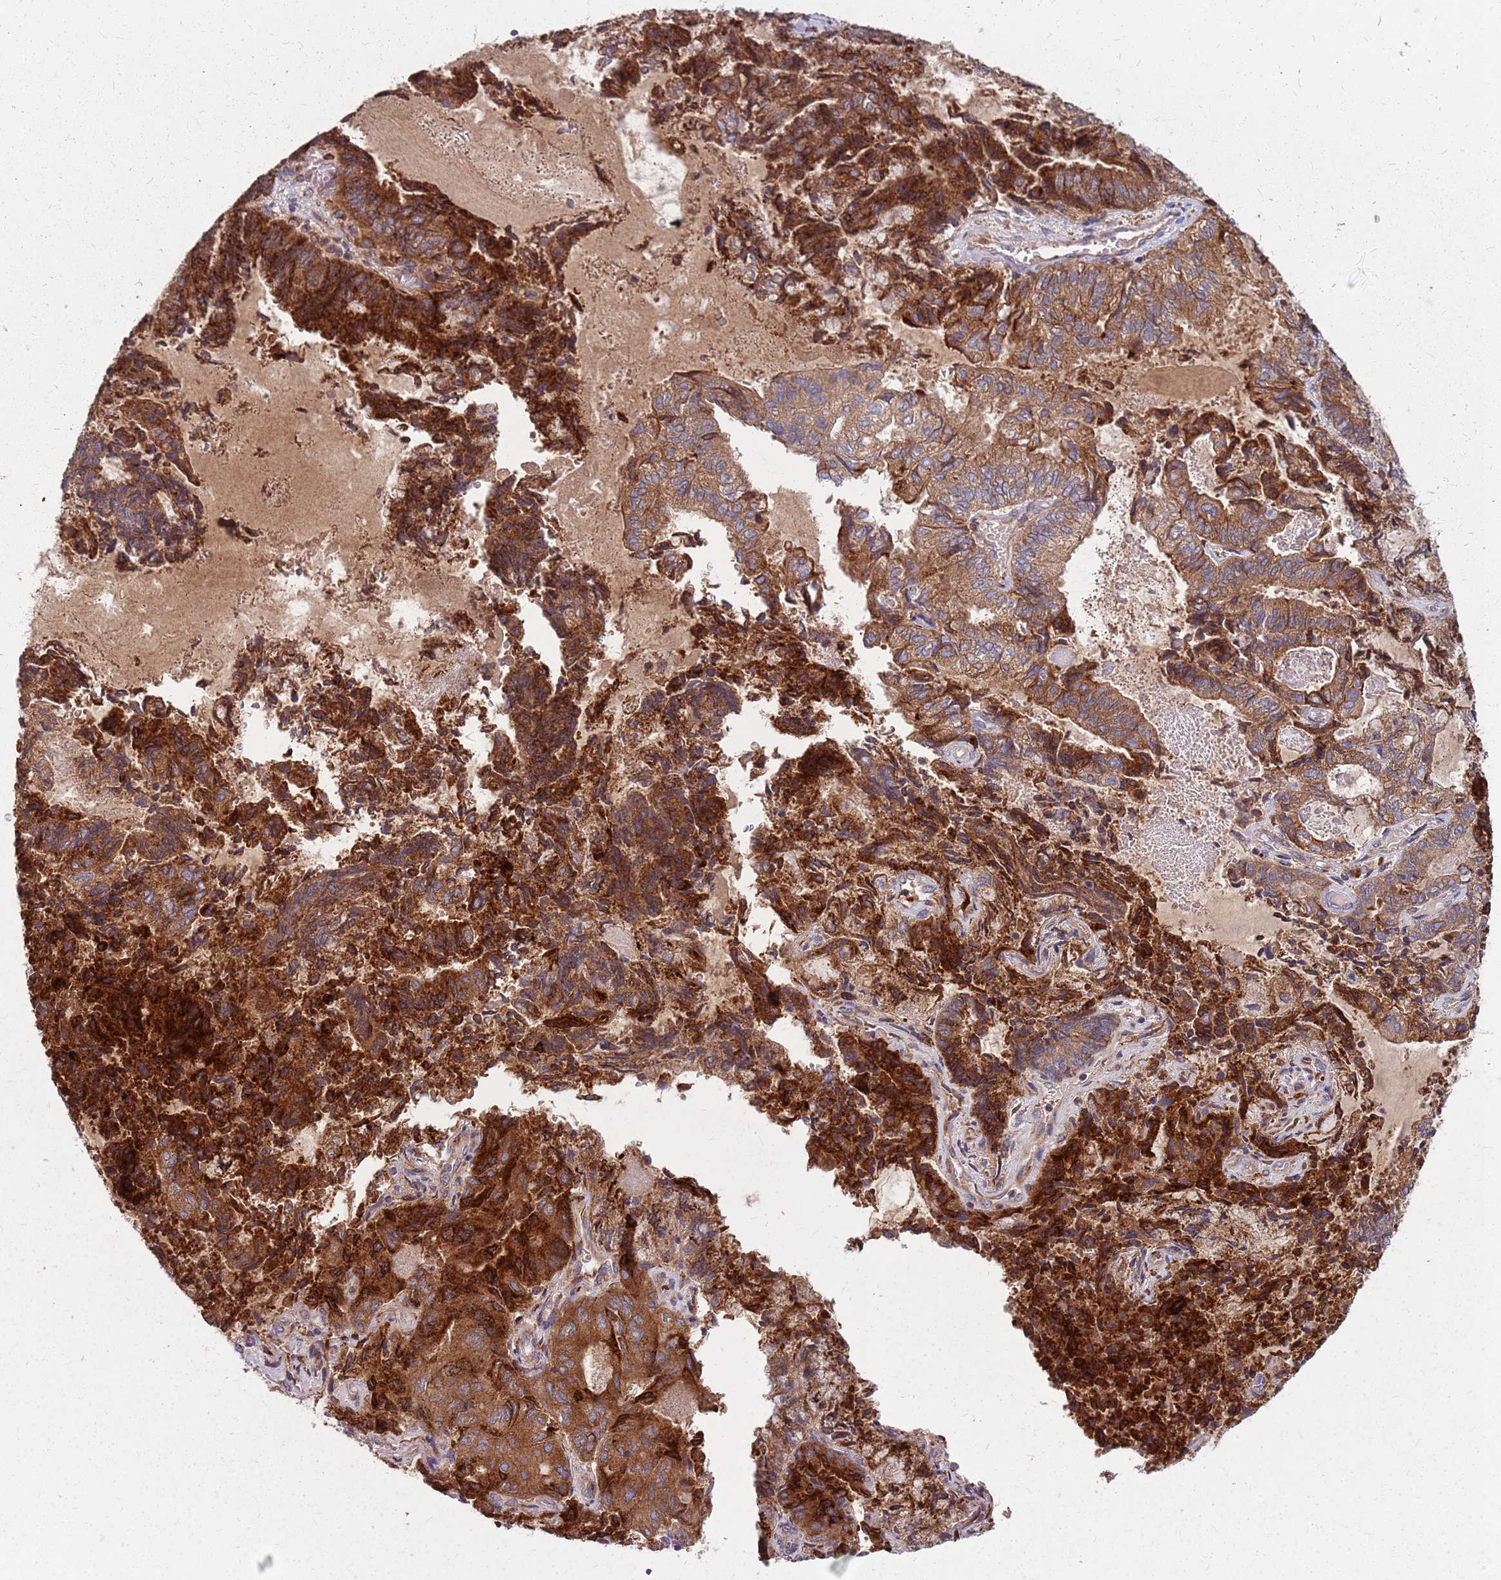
{"staining": {"intensity": "strong", "quantity": ">75%", "location": "cytoplasmic/membranous"}, "tissue": "endometrial cancer", "cell_type": "Tumor cells", "image_type": "cancer", "snomed": [{"axis": "morphology", "description": "Adenocarcinoma, NOS"}, {"axis": "topography", "description": "Endometrium"}], "caption": "Immunohistochemical staining of human endometrial cancer exhibits high levels of strong cytoplasmic/membranous protein expression in approximately >75% of tumor cells.", "gene": "NME4", "patient": {"sex": "female", "age": 80}}